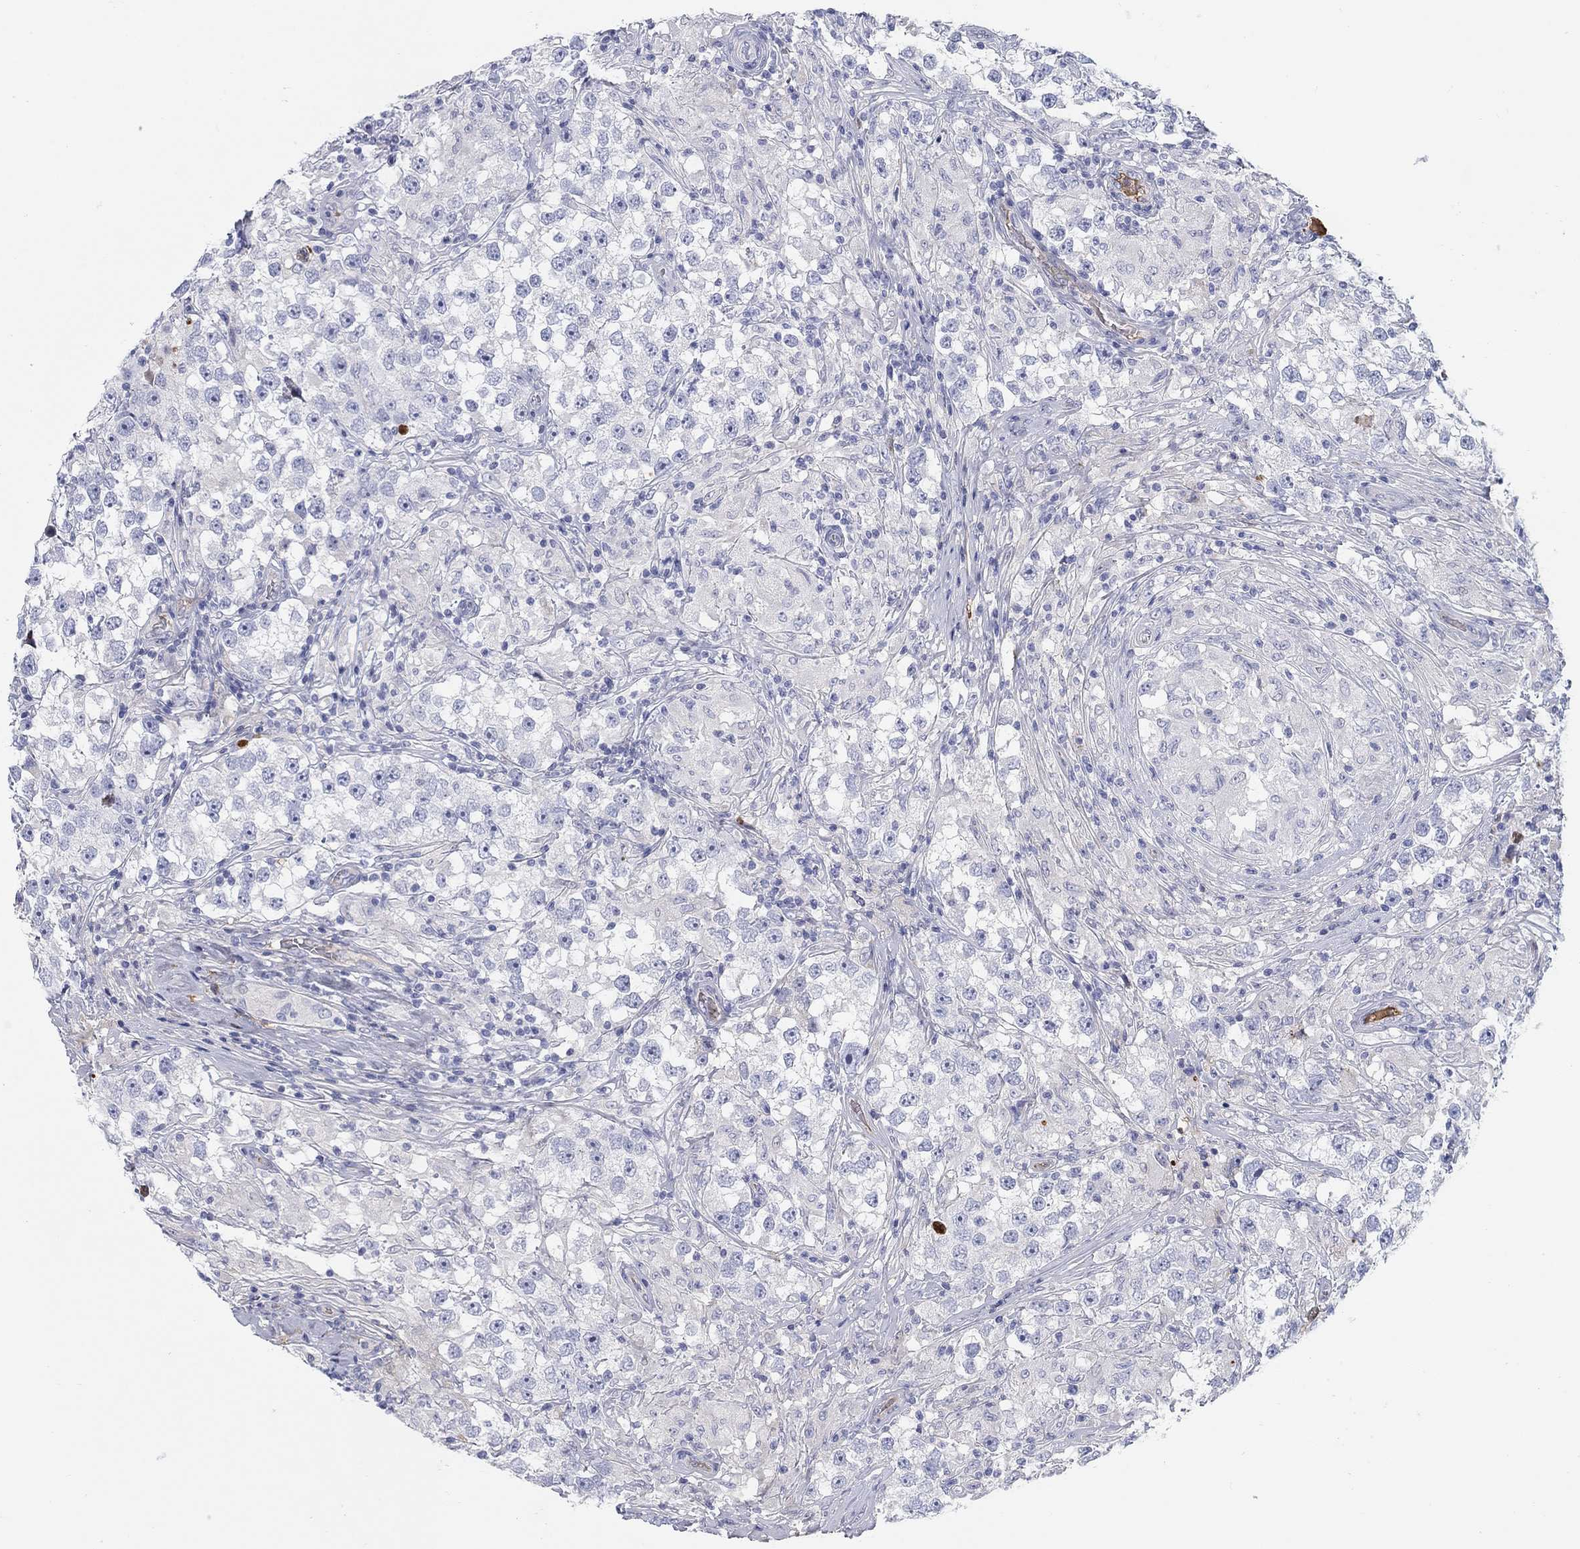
{"staining": {"intensity": "negative", "quantity": "none", "location": "none"}, "tissue": "testis cancer", "cell_type": "Tumor cells", "image_type": "cancer", "snomed": [{"axis": "morphology", "description": "Seminoma, NOS"}, {"axis": "topography", "description": "Testis"}], "caption": "Immunohistochemistry (IHC) micrograph of human testis cancer (seminoma) stained for a protein (brown), which displays no positivity in tumor cells.", "gene": "HEATR4", "patient": {"sex": "male", "age": 46}}